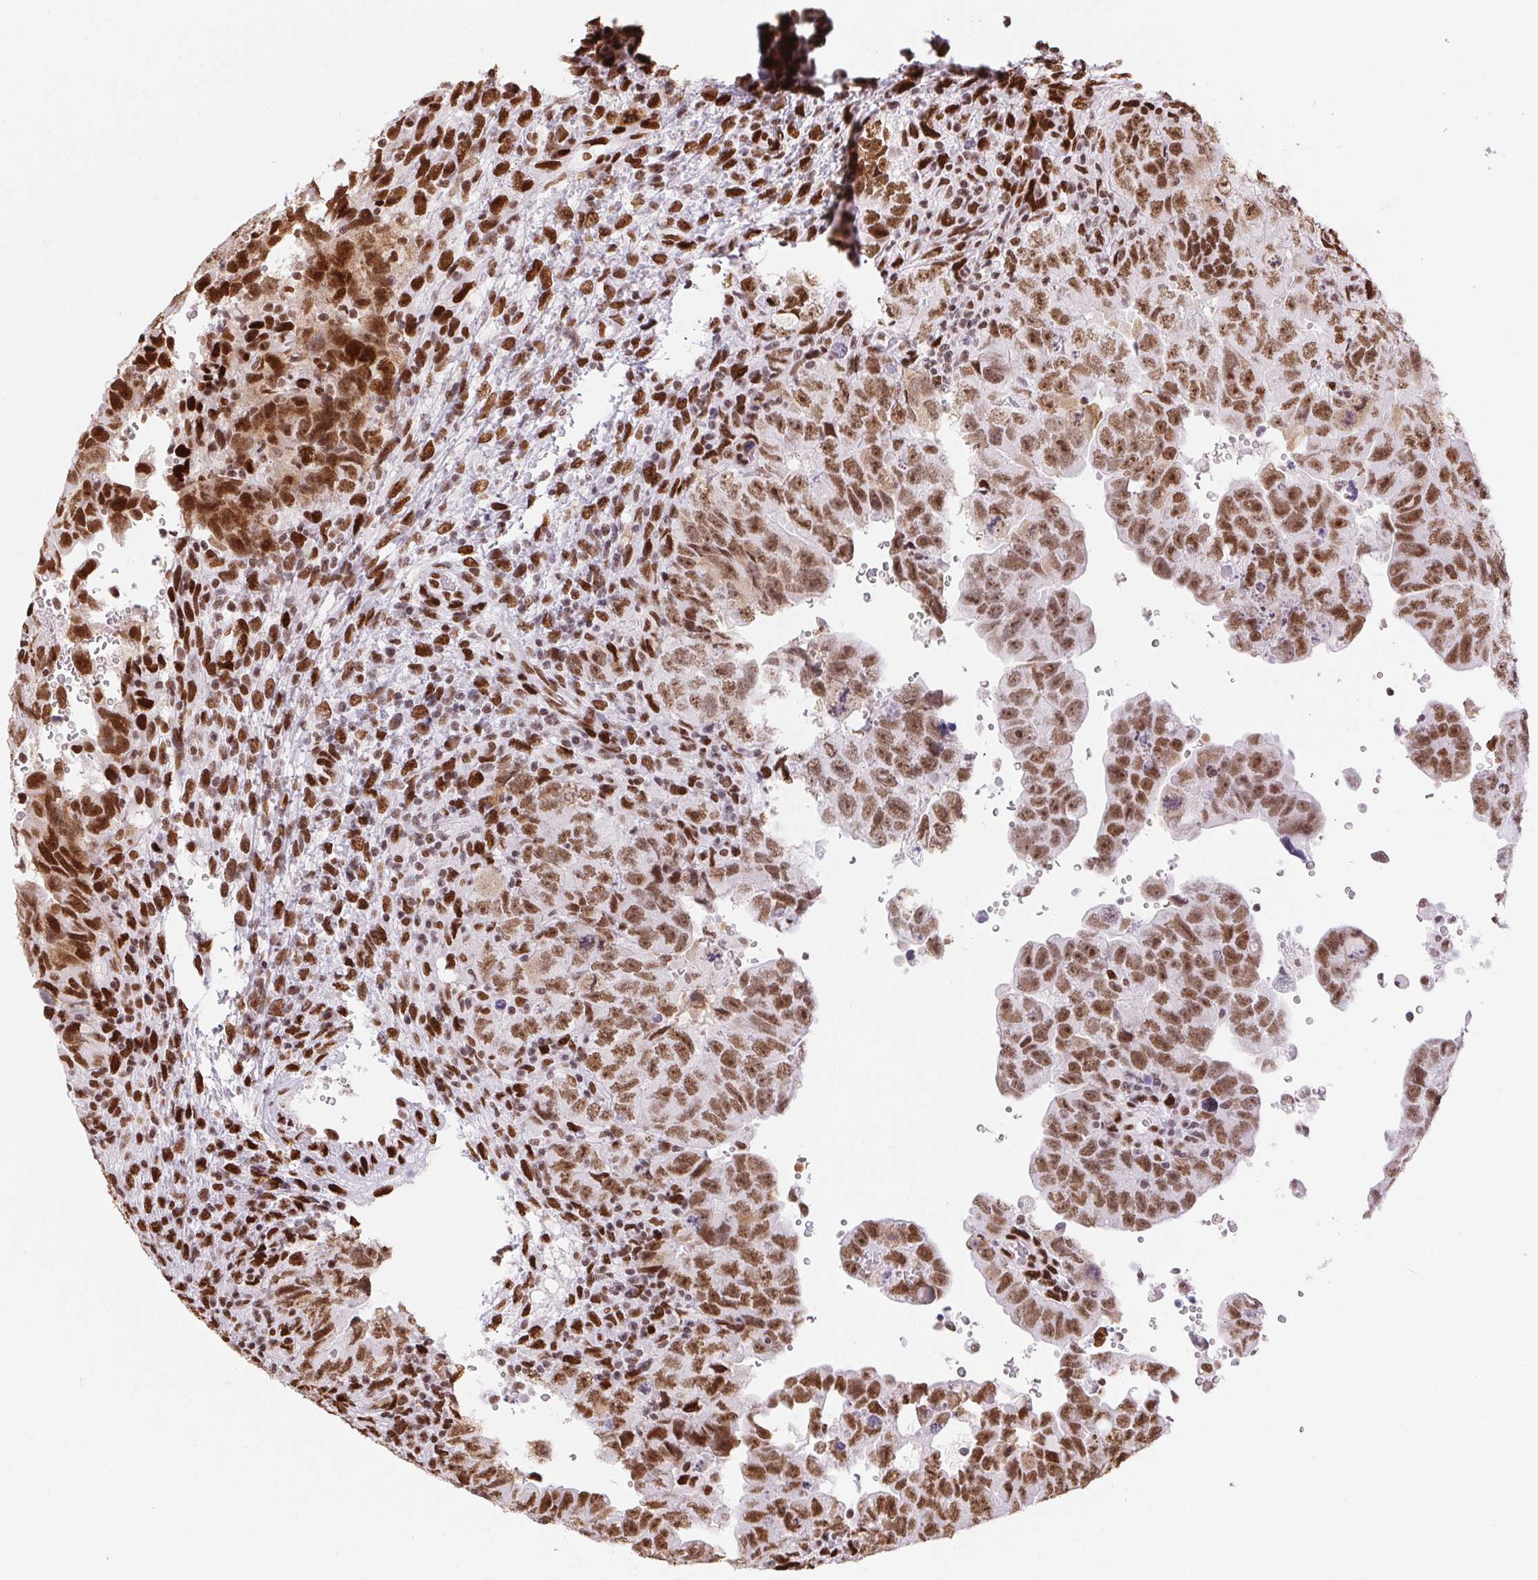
{"staining": {"intensity": "strong", "quantity": ">75%", "location": "nuclear"}, "tissue": "testis cancer", "cell_type": "Tumor cells", "image_type": "cancer", "snomed": [{"axis": "morphology", "description": "Carcinoma, Embryonal, NOS"}, {"axis": "topography", "description": "Testis"}], "caption": "Testis cancer tissue shows strong nuclear expression in about >75% of tumor cells, visualized by immunohistochemistry.", "gene": "ZNF80", "patient": {"sex": "male", "age": 24}}